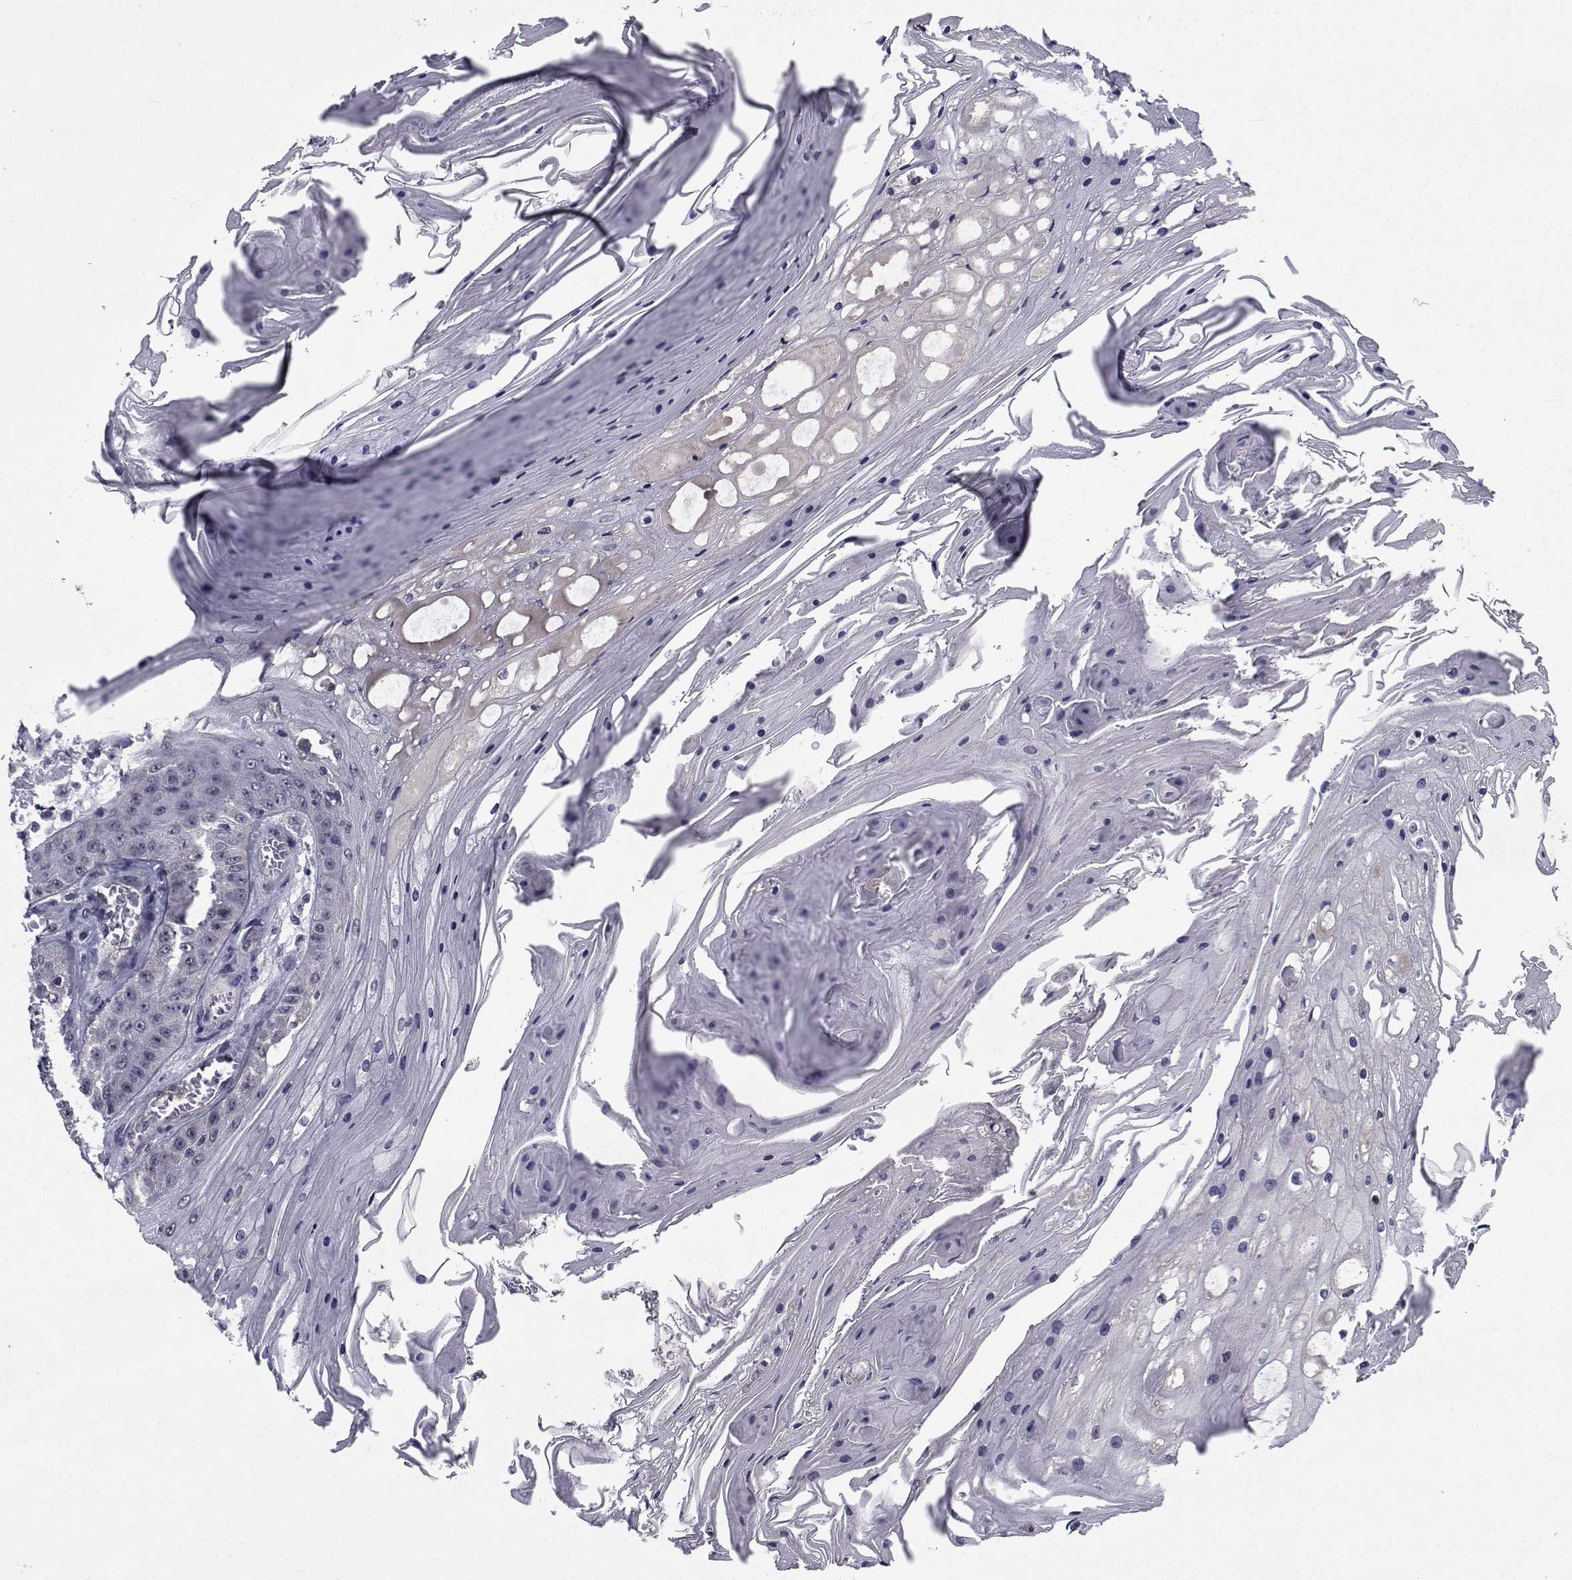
{"staining": {"intensity": "negative", "quantity": "none", "location": "none"}, "tissue": "skin cancer", "cell_type": "Tumor cells", "image_type": "cancer", "snomed": [{"axis": "morphology", "description": "Squamous cell carcinoma, NOS"}, {"axis": "topography", "description": "Skin"}], "caption": "Tumor cells are negative for brown protein staining in squamous cell carcinoma (skin).", "gene": "CYP2S1", "patient": {"sex": "male", "age": 70}}